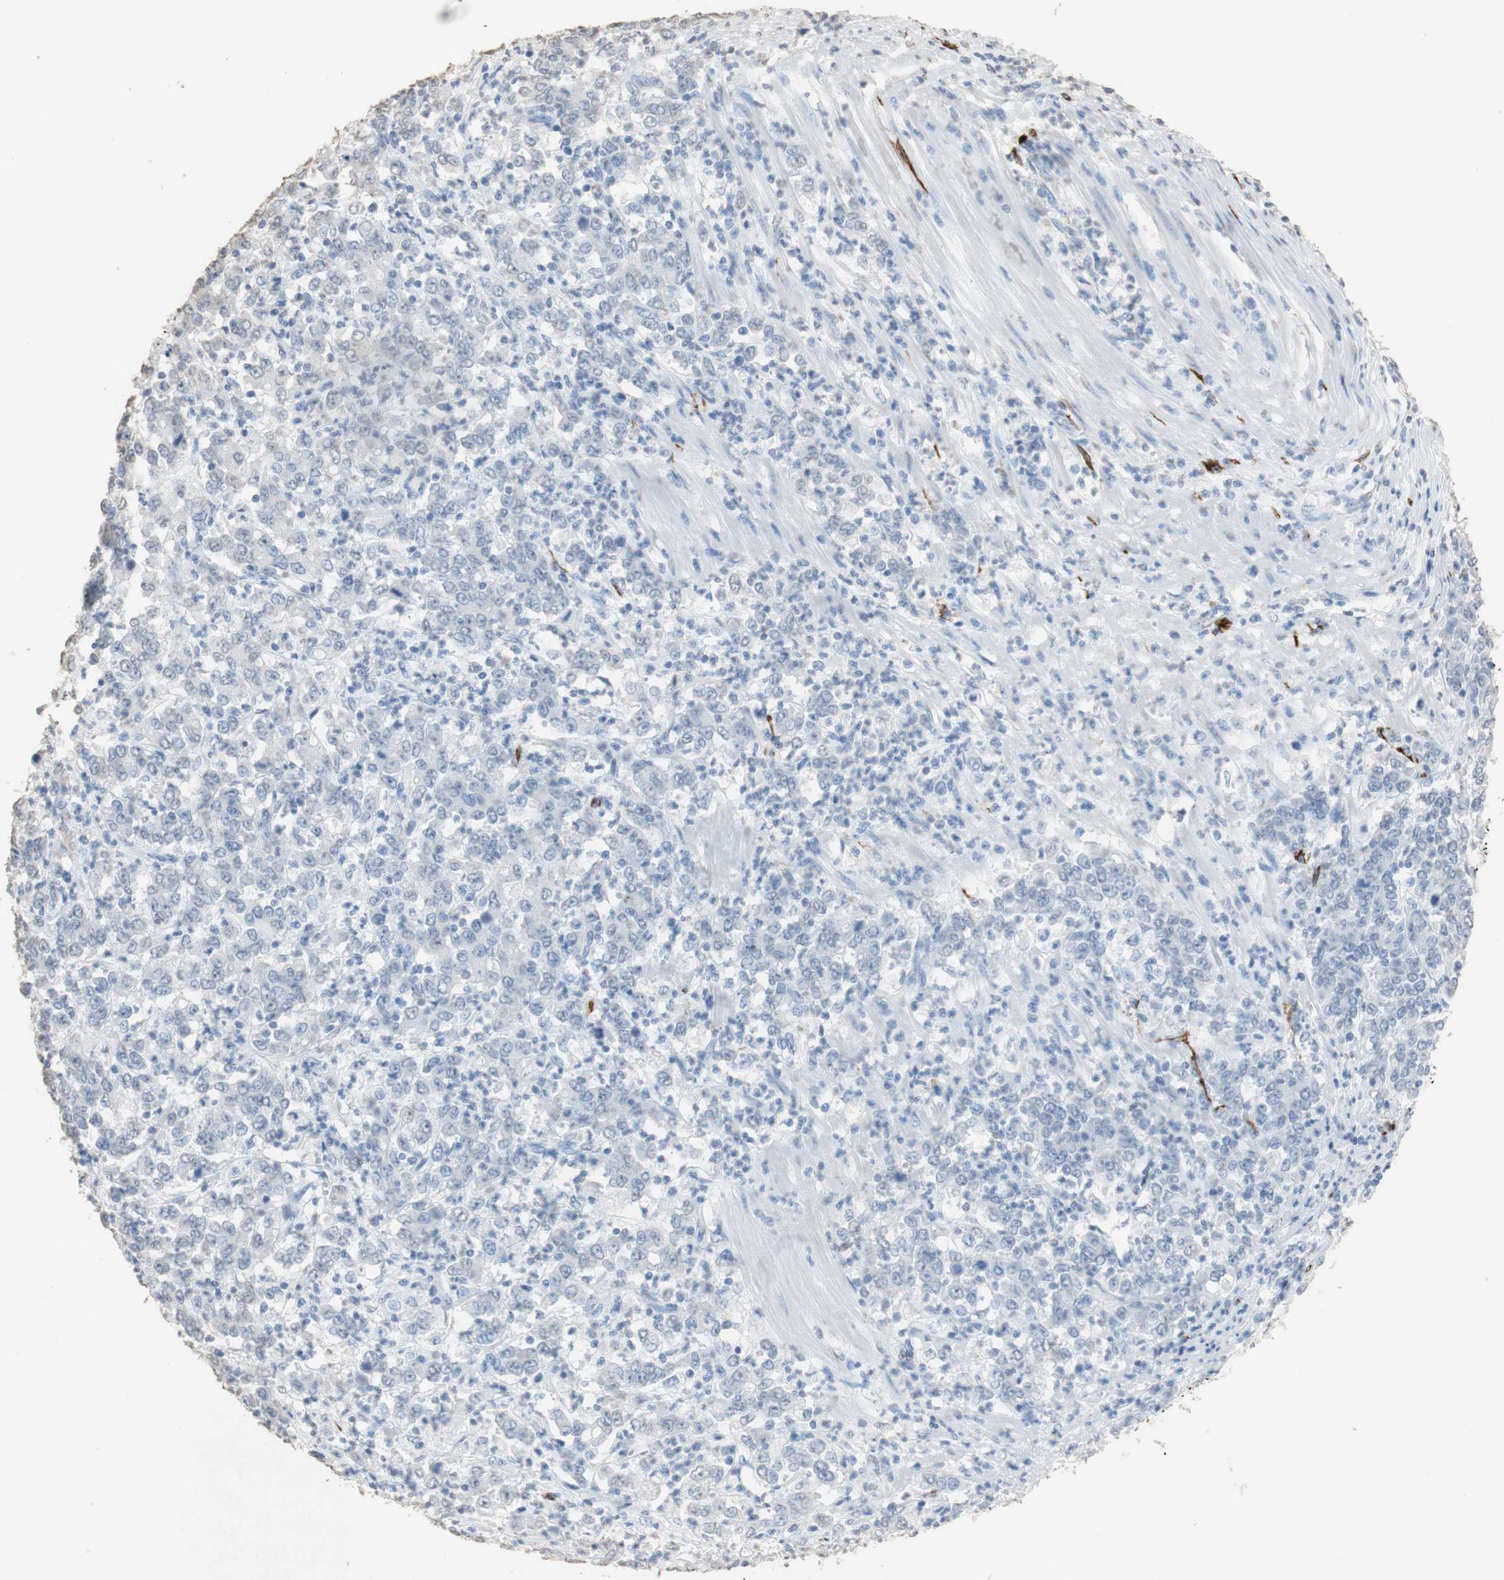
{"staining": {"intensity": "negative", "quantity": "none", "location": "none"}, "tissue": "stomach cancer", "cell_type": "Tumor cells", "image_type": "cancer", "snomed": [{"axis": "morphology", "description": "Adenocarcinoma, NOS"}, {"axis": "topography", "description": "Stomach, lower"}], "caption": "High magnification brightfield microscopy of adenocarcinoma (stomach) stained with DAB (brown) and counterstained with hematoxylin (blue): tumor cells show no significant staining.", "gene": "L1CAM", "patient": {"sex": "female", "age": 71}}